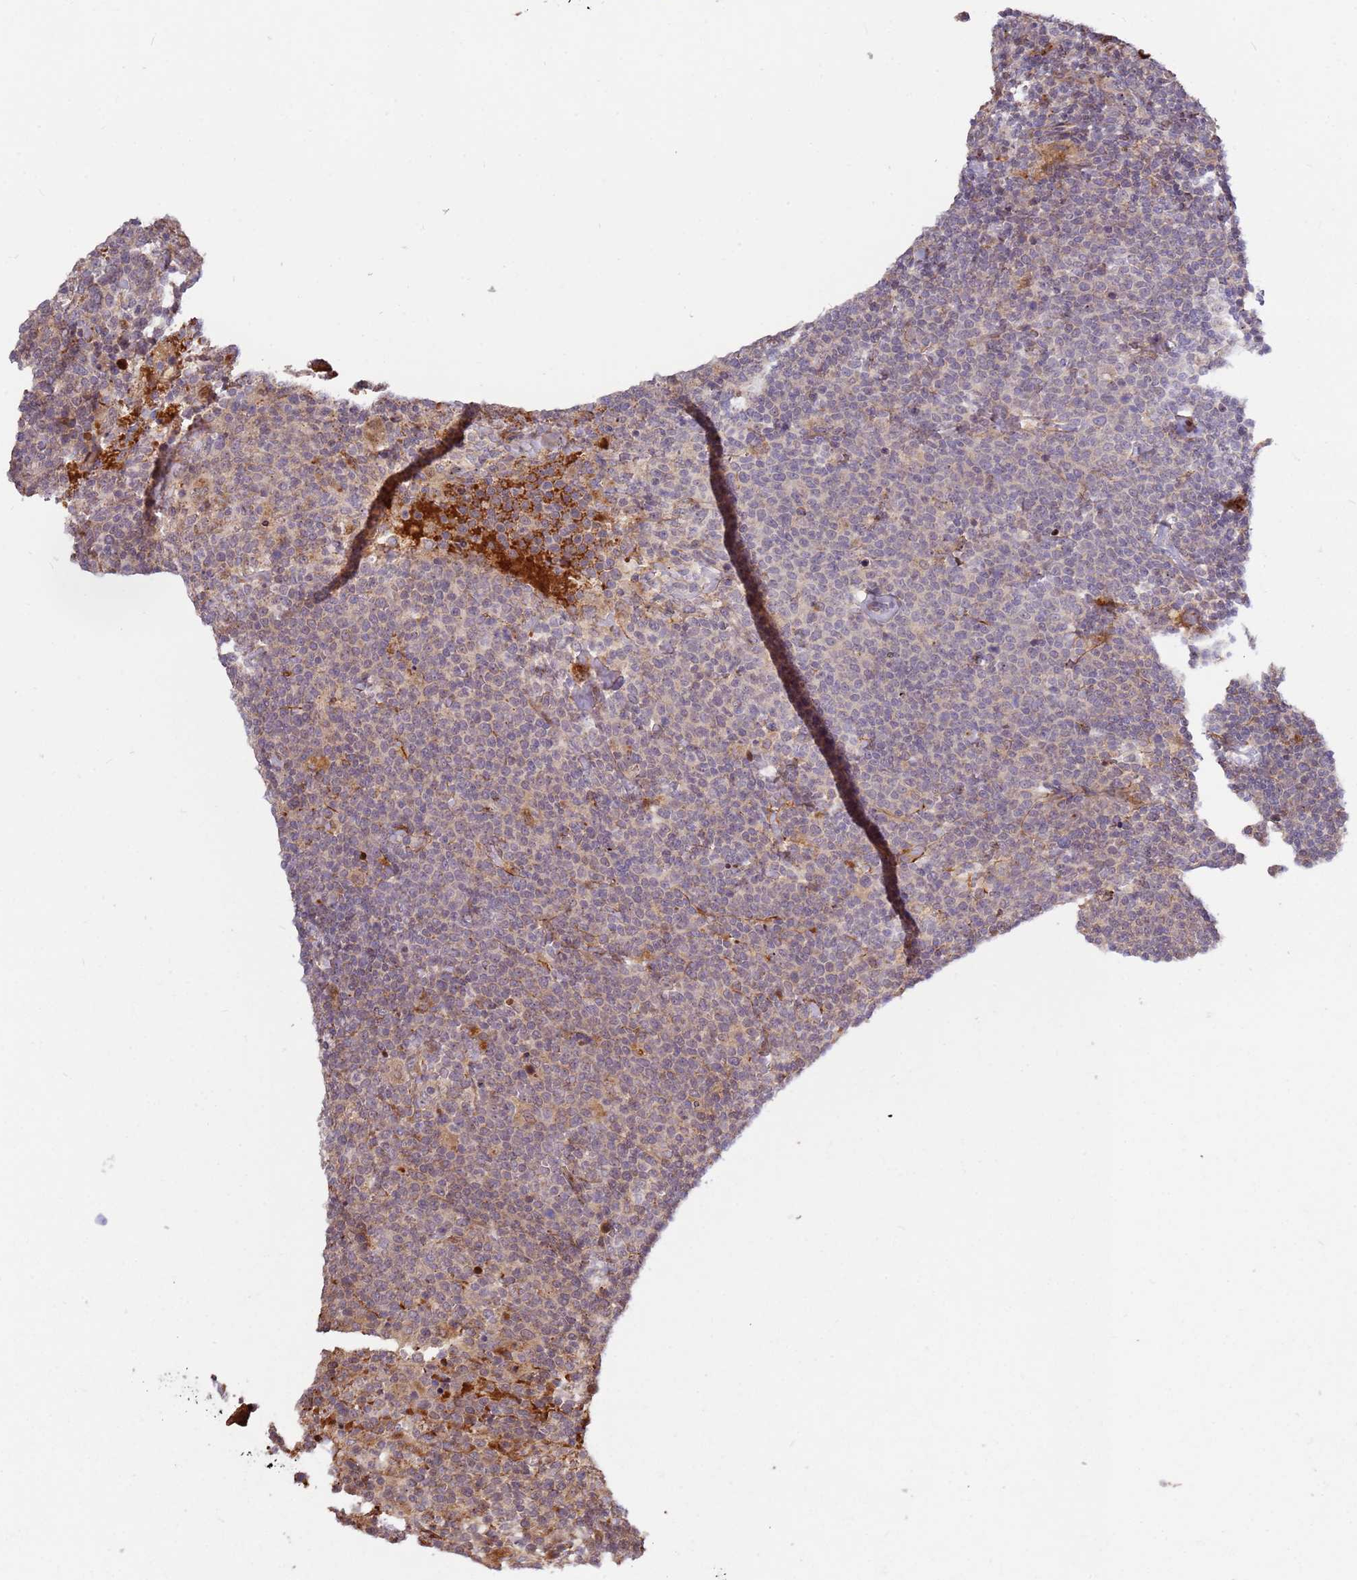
{"staining": {"intensity": "weak", "quantity": "<25%", "location": "cytoplasmic/membranous"}, "tissue": "lymphoma", "cell_type": "Tumor cells", "image_type": "cancer", "snomed": [{"axis": "morphology", "description": "Malignant lymphoma, non-Hodgkin's type, High grade"}, {"axis": "topography", "description": "Lymph node"}], "caption": "IHC of high-grade malignant lymphoma, non-Hodgkin's type reveals no staining in tumor cells.", "gene": "RHBDL1", "patient": {"sex": "male", "age": 61}}